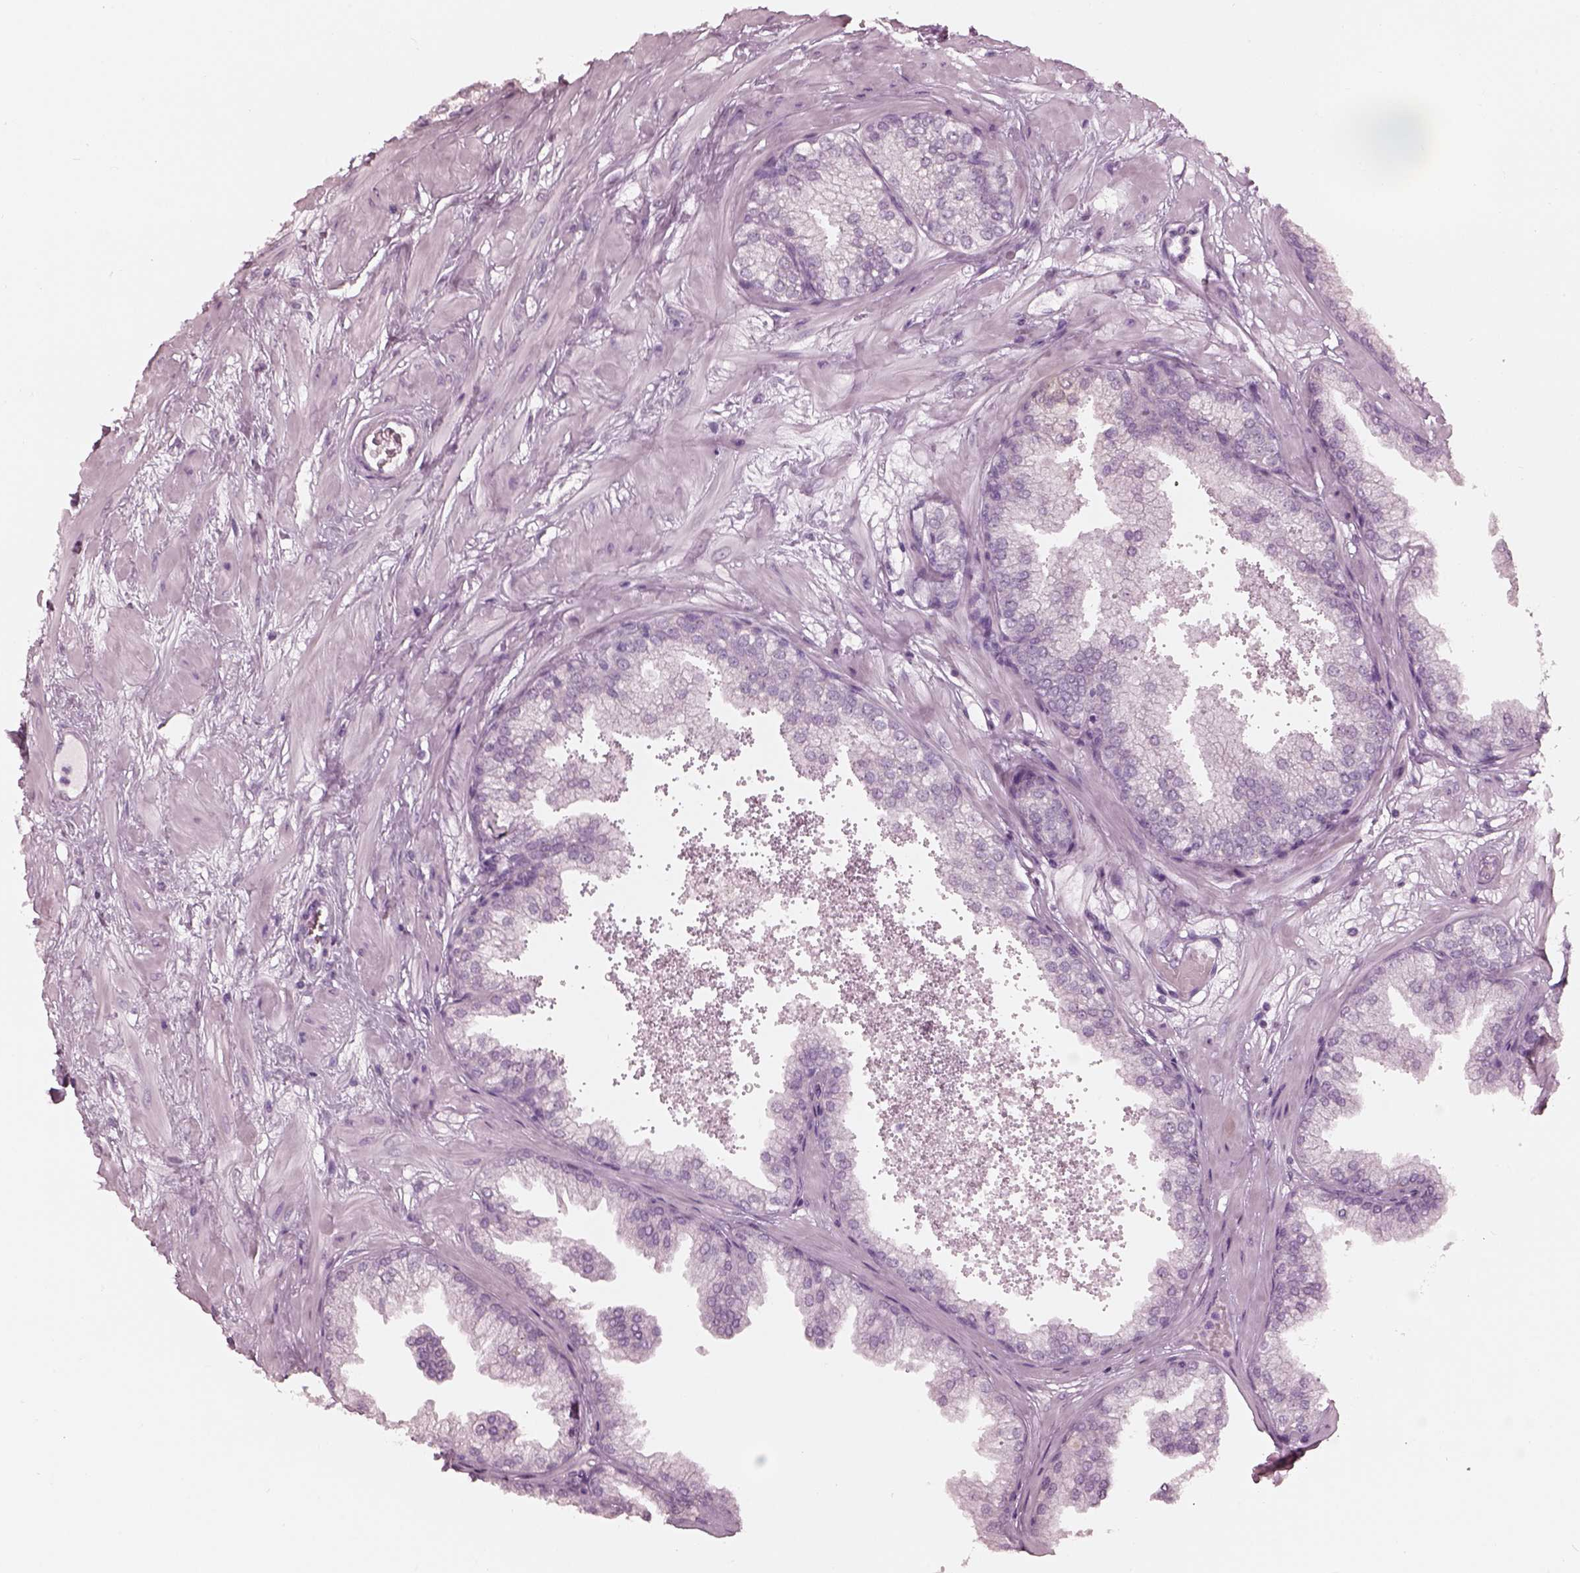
{"staining": {"intensity": "negative", "quantity": "none", "location": "none"}, "tissue": "prostate", "cell_type": "Glandular cells", "image_type": "normal", "snomed": [{"axis": "morphology", "description": "Normal tissue, NOS"}, {"axis": "topography", "description": "Prostate"}], "caption": "The micrograph exhibits no significant staining in glandular cells of prostate. (DAB (3,3'-diaminobenzidine) immunohistochemistry with hematoxylin counter stain).", "gene": "KRTAP24", "patient": {"sex": "male", "age": 37}}